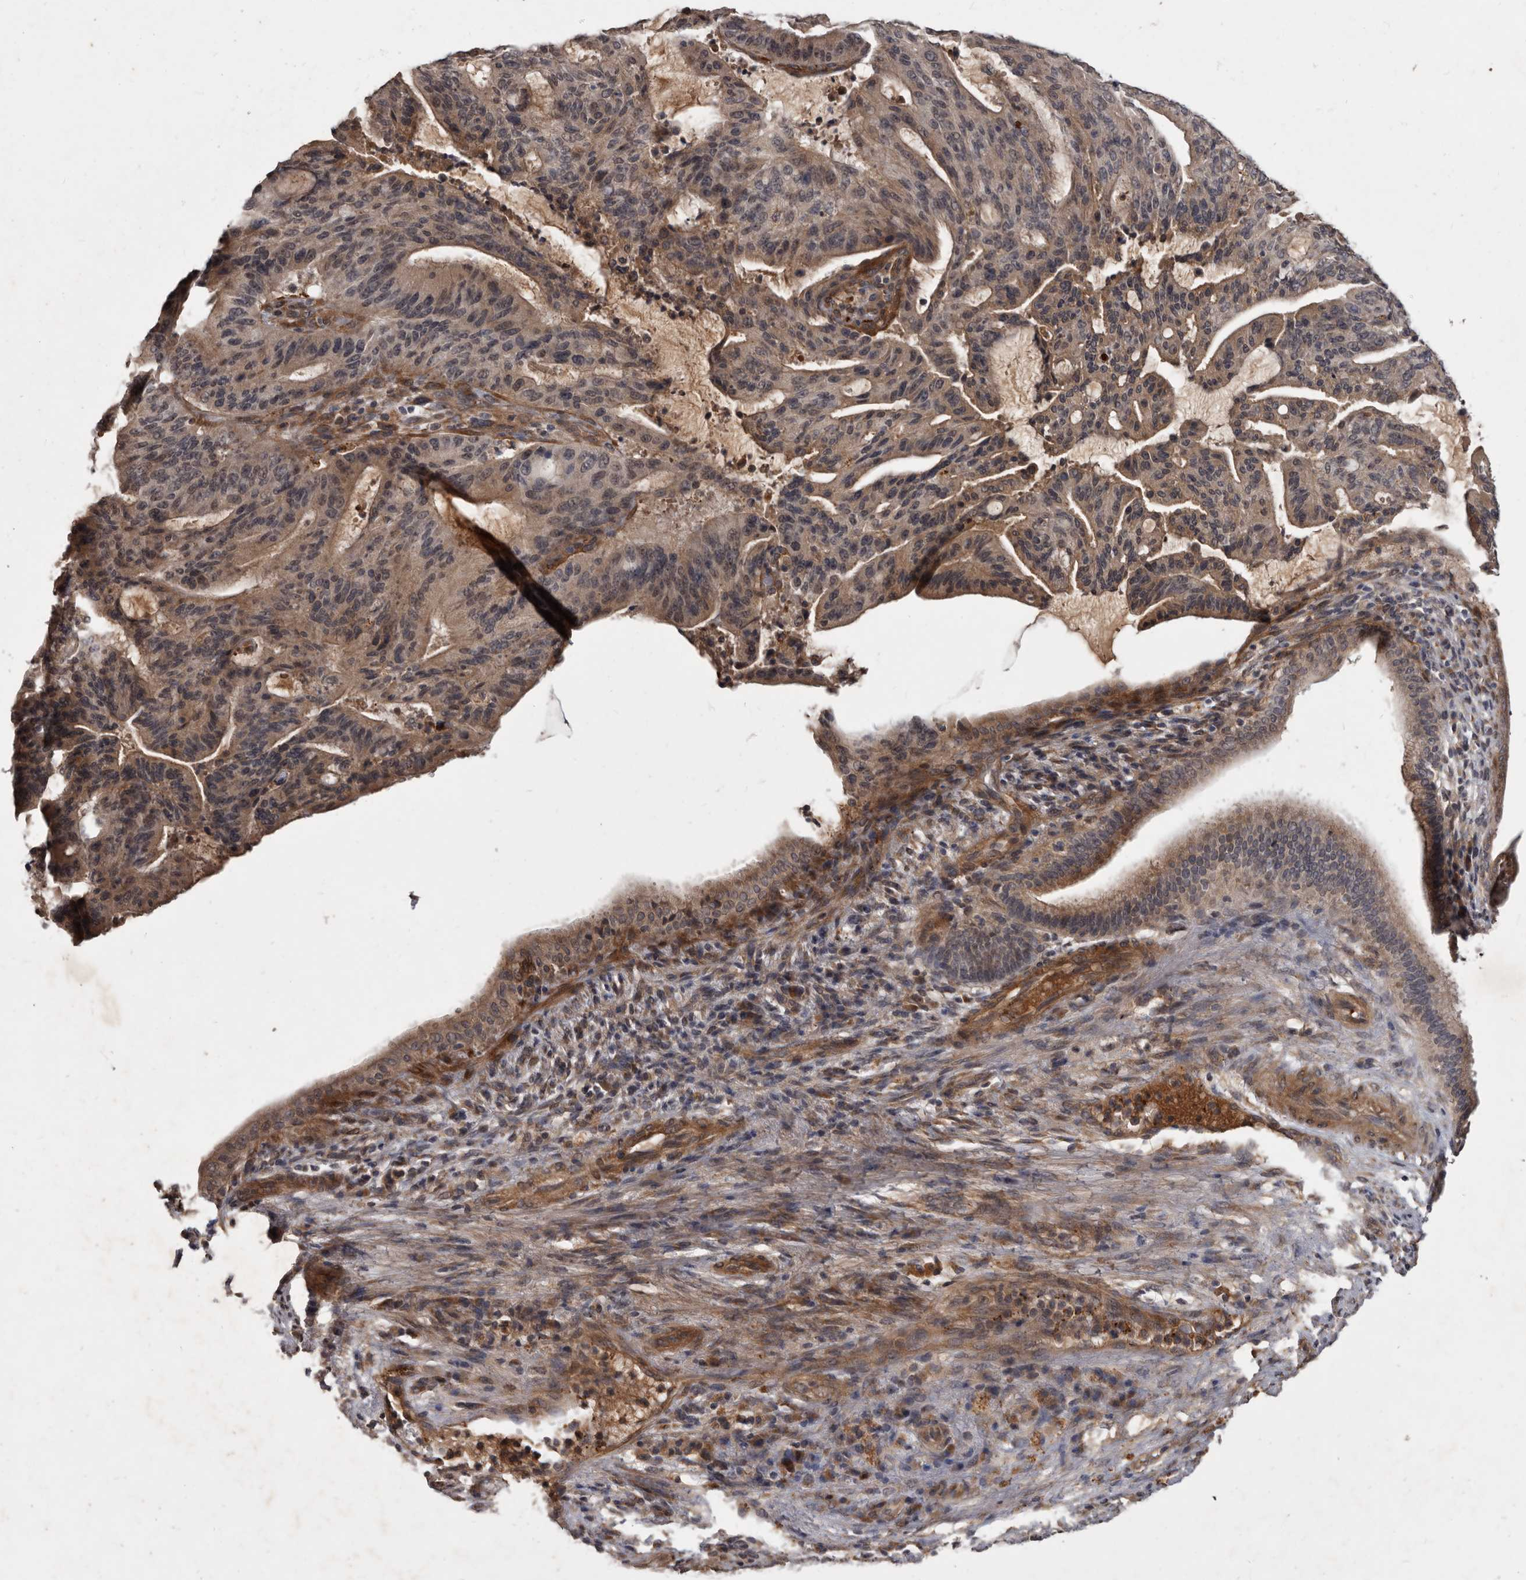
{"staining": {"intensity": "weak", "quantity": "25%-75%", "location": "cytoplasmic/membranous"}, "tissue": "liver cancer", "cell_type": "Tumor cells", "image_type": "cancer", "snomed": [{"axis": "morphology", "description": "Normal tissue, NOS"}, {"axis": "morphology", "description": "Cholangiocarcinoma"}, {"axis": "topography", "description": "Liver"}, {"axis": "topography", "description": "Peripheral nerve tissue"}], "caption": "High-power microscopy captured an IHC image of liver cancer, revealing weak cytoplasmic/membranous positivity in about 25%-75% of tumor cells.", "gene": "DNAJC28", "patient": {"sex": "female", "age": 73}}